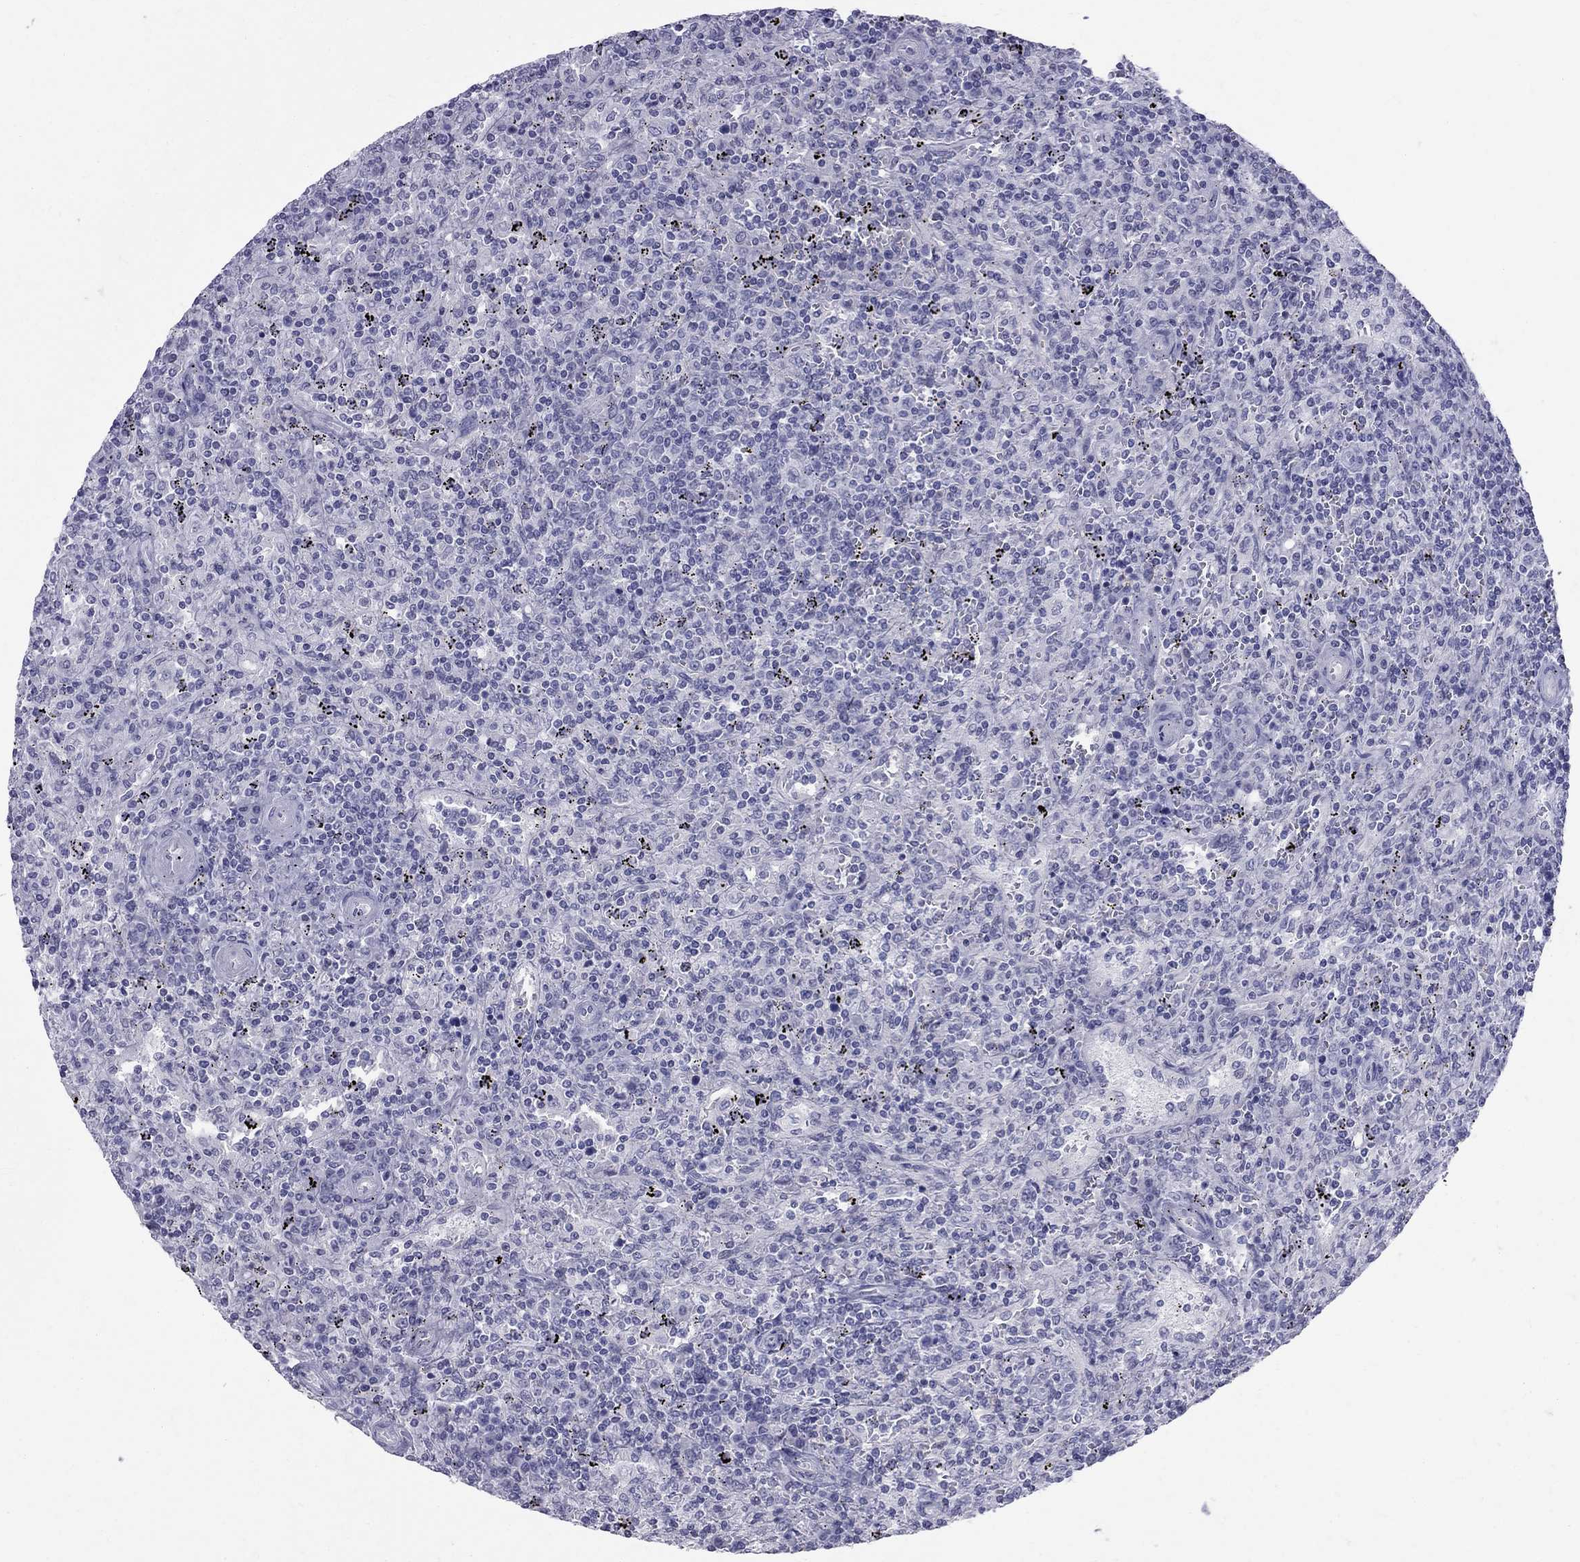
{"staining": {"intensity": "negative", "quantity": "none", "location": "none"}, "tissue": "lymphoma", "cell_type": "Tumor cells", "image_type": "cancer", "snomed": [{"axis": "morphology", "description": "Malignant lymphoma, non-Hodgkin's type, Low grade"}, {"axis": "topography", "description": "Spleen"}], "caption": "High power microscopy image of an IHC histopathology image of lymphoma, revealing no significant expression in tumor cells.", "gene": "MUC15", "patient": {"sex": "male", "age": 62}}